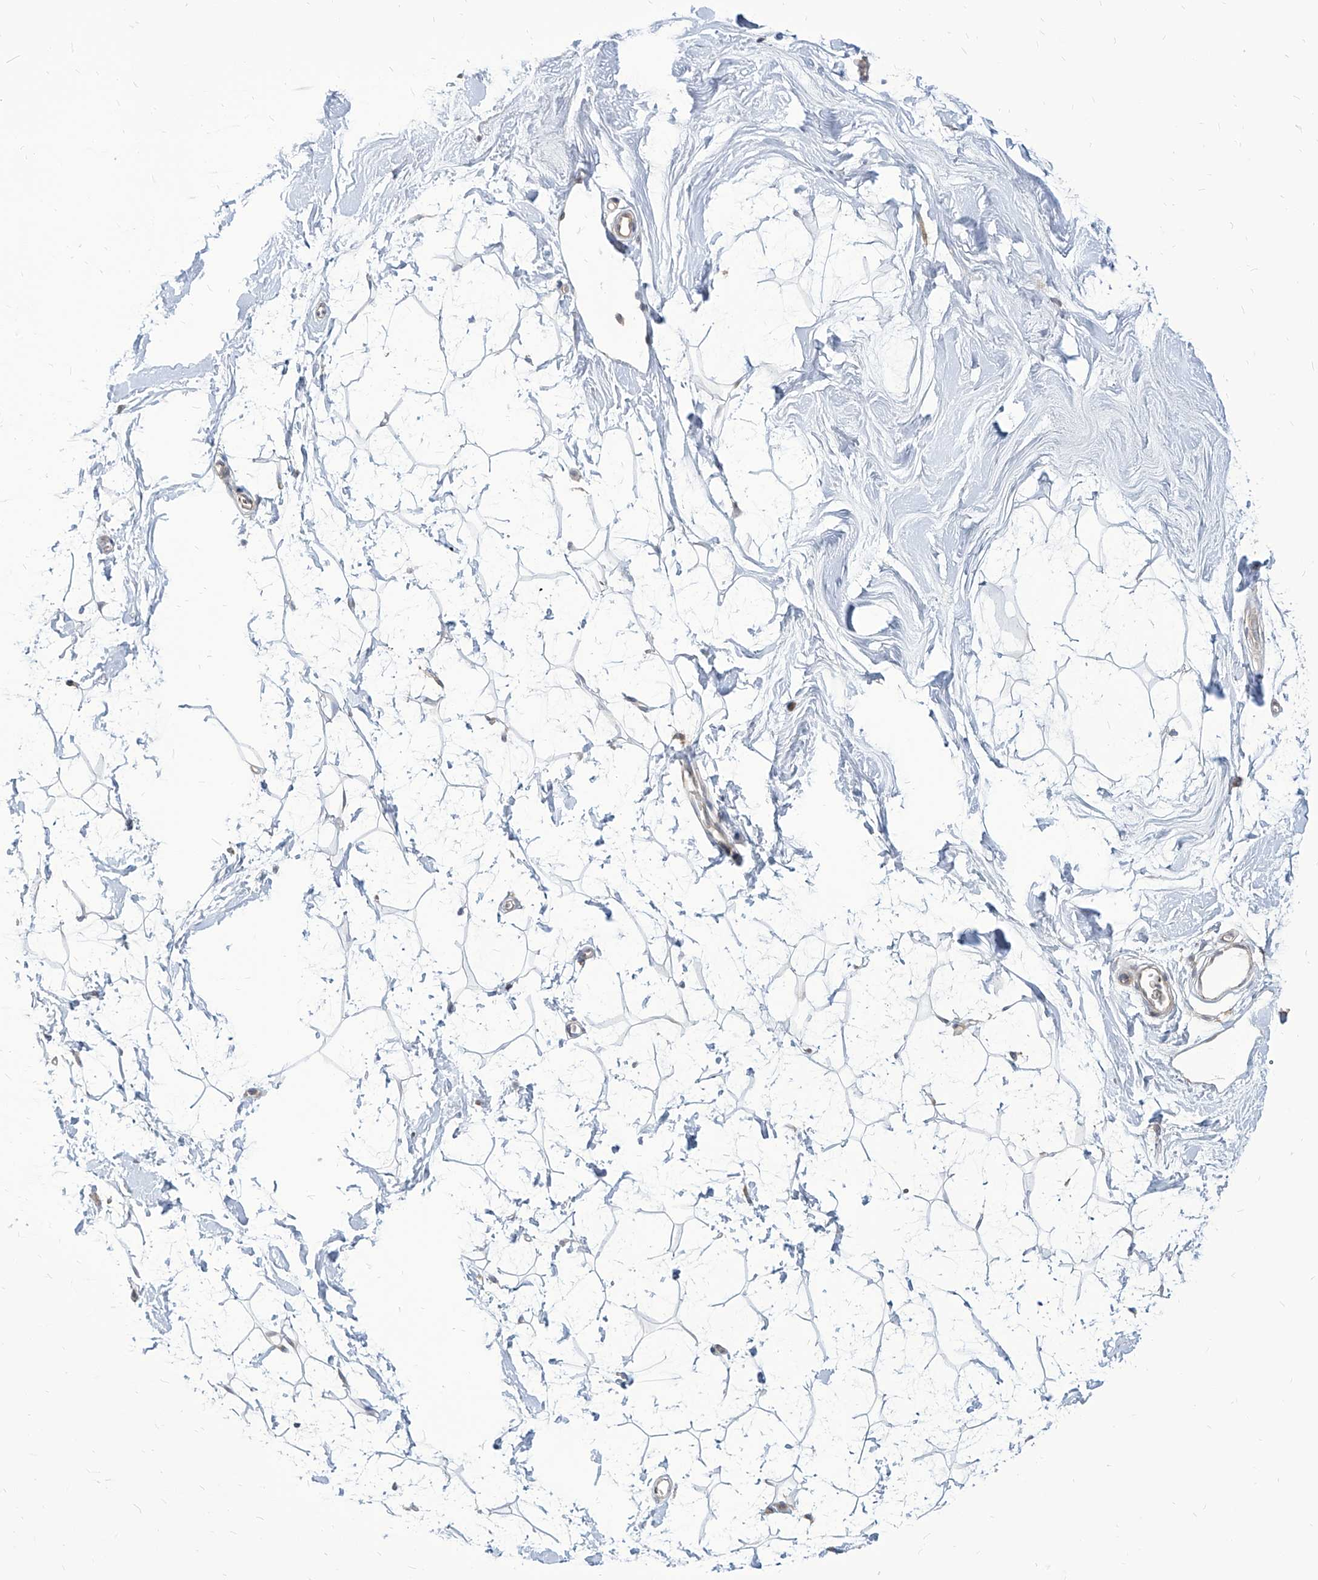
{"staining": {"intensity": "negative", "quantity": "none", "location": "none"}, "tissue": "breast", "cell_type": "Adipocytes", "image_type": "normal", "snomed": [{"axis": "morphology", "description": "Normal tissue, NOS"}, {"axis": "topography", "description": "Breast"}], "caption": "The histopathology image exhibits no significant positivity in adipocytes of breast.", "gene": "FAM83B", "patient": {"sex": "female", "age": 26}}